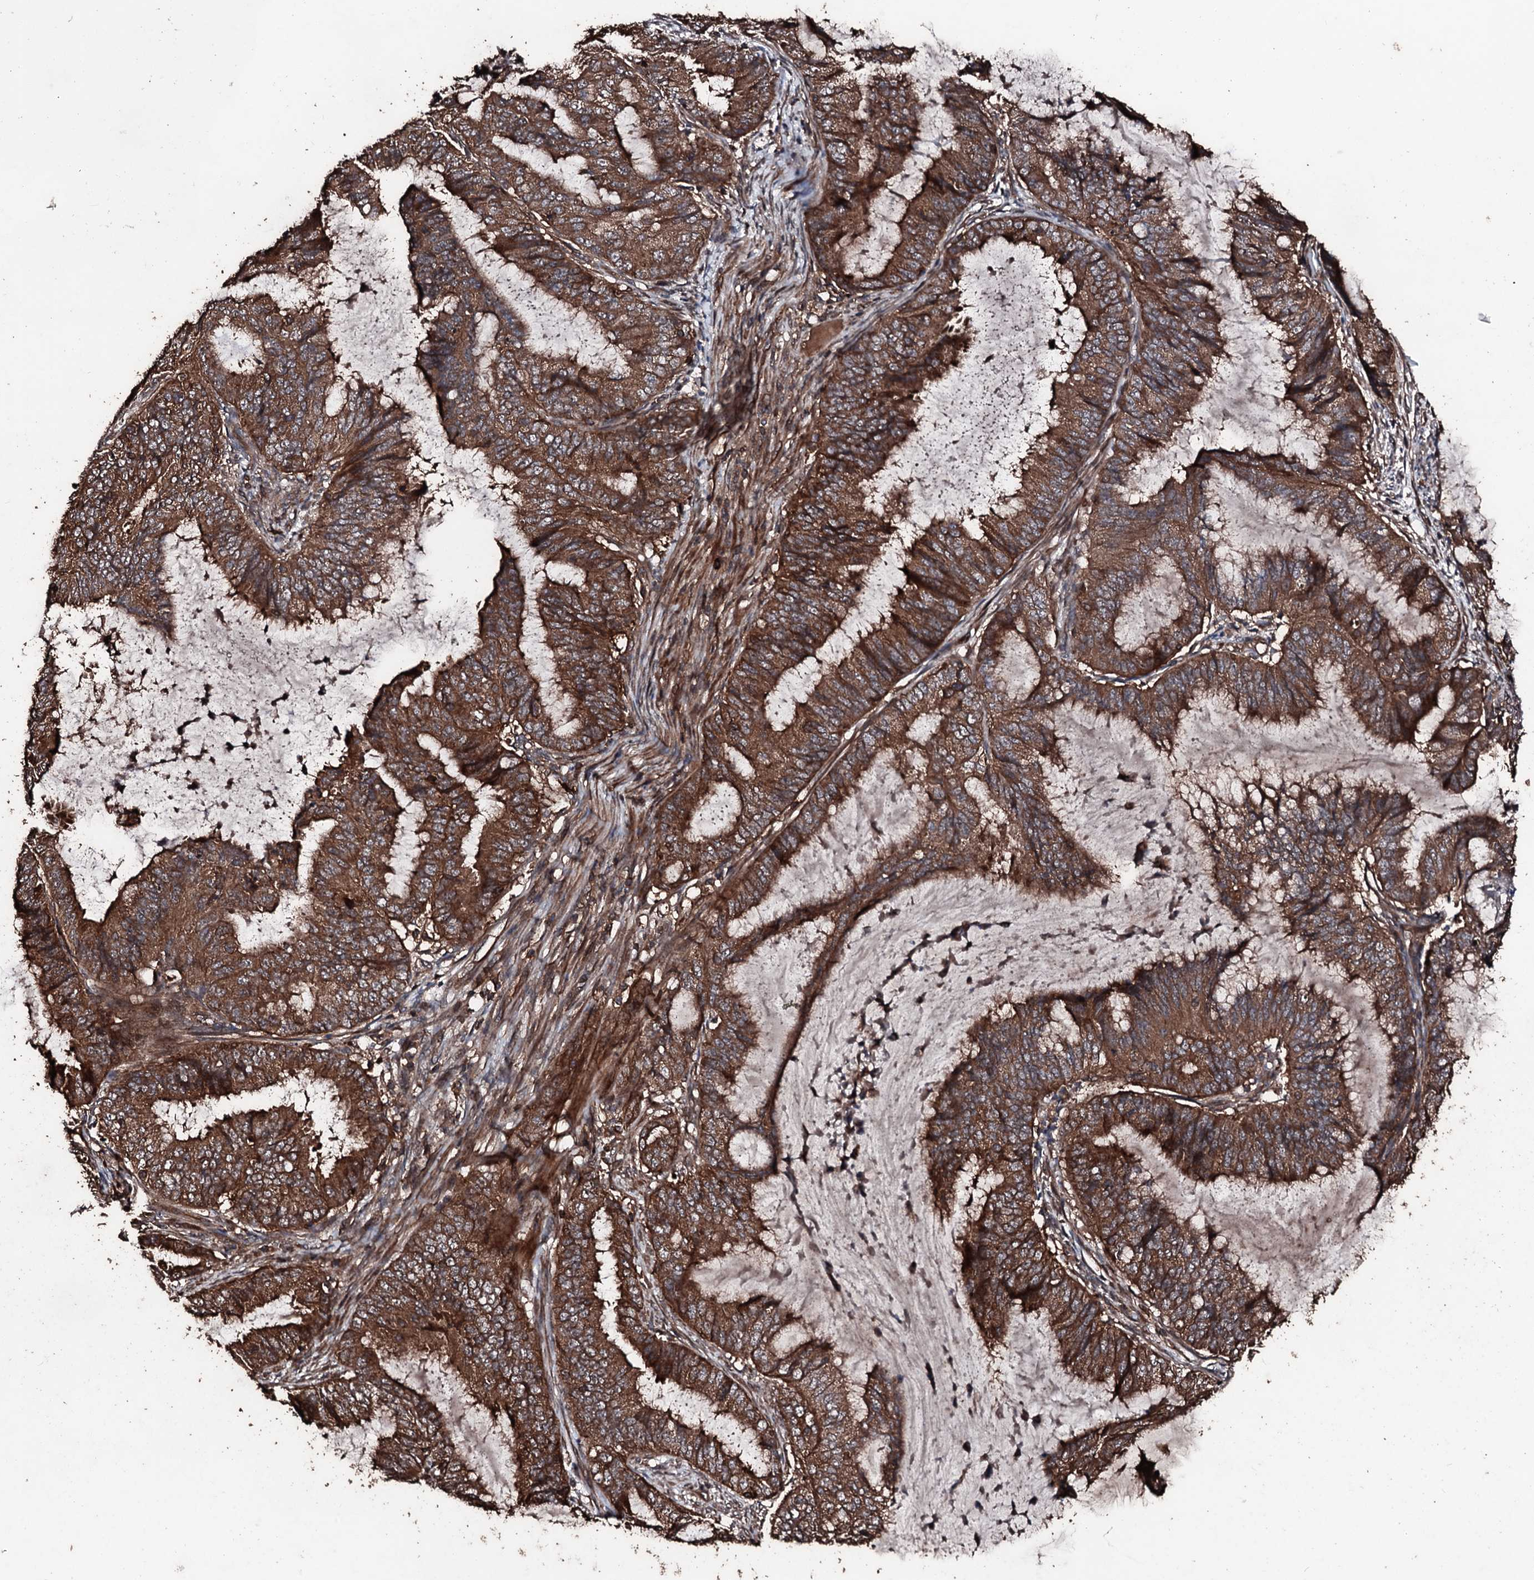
{"staining": {"intensity": "strong", "quantity": ">75%", "location": "cytoplasmic/membranous"}, "tissue": "endometrial cancer", "cell_type": "Tumor cells", "image_type": "cancer", "snomed": [{"axis": "morphology", "description": "Adenocarcinoma, NOS"}, {"axis": "topography", "description": "Endometrium"}], "caption": "Endometrial adenocarcinoma was stained to show a protein in brown. There is high levels of strong cytoplasmic/membranous staining in about >75% of tumor cells. (DAB (3,3'-diaminobenzidine) IHC, brown staining for protein, blue staining for nuclei).", "gene": "KIF18A", "patient": {"sex": "female", "age": 81}}